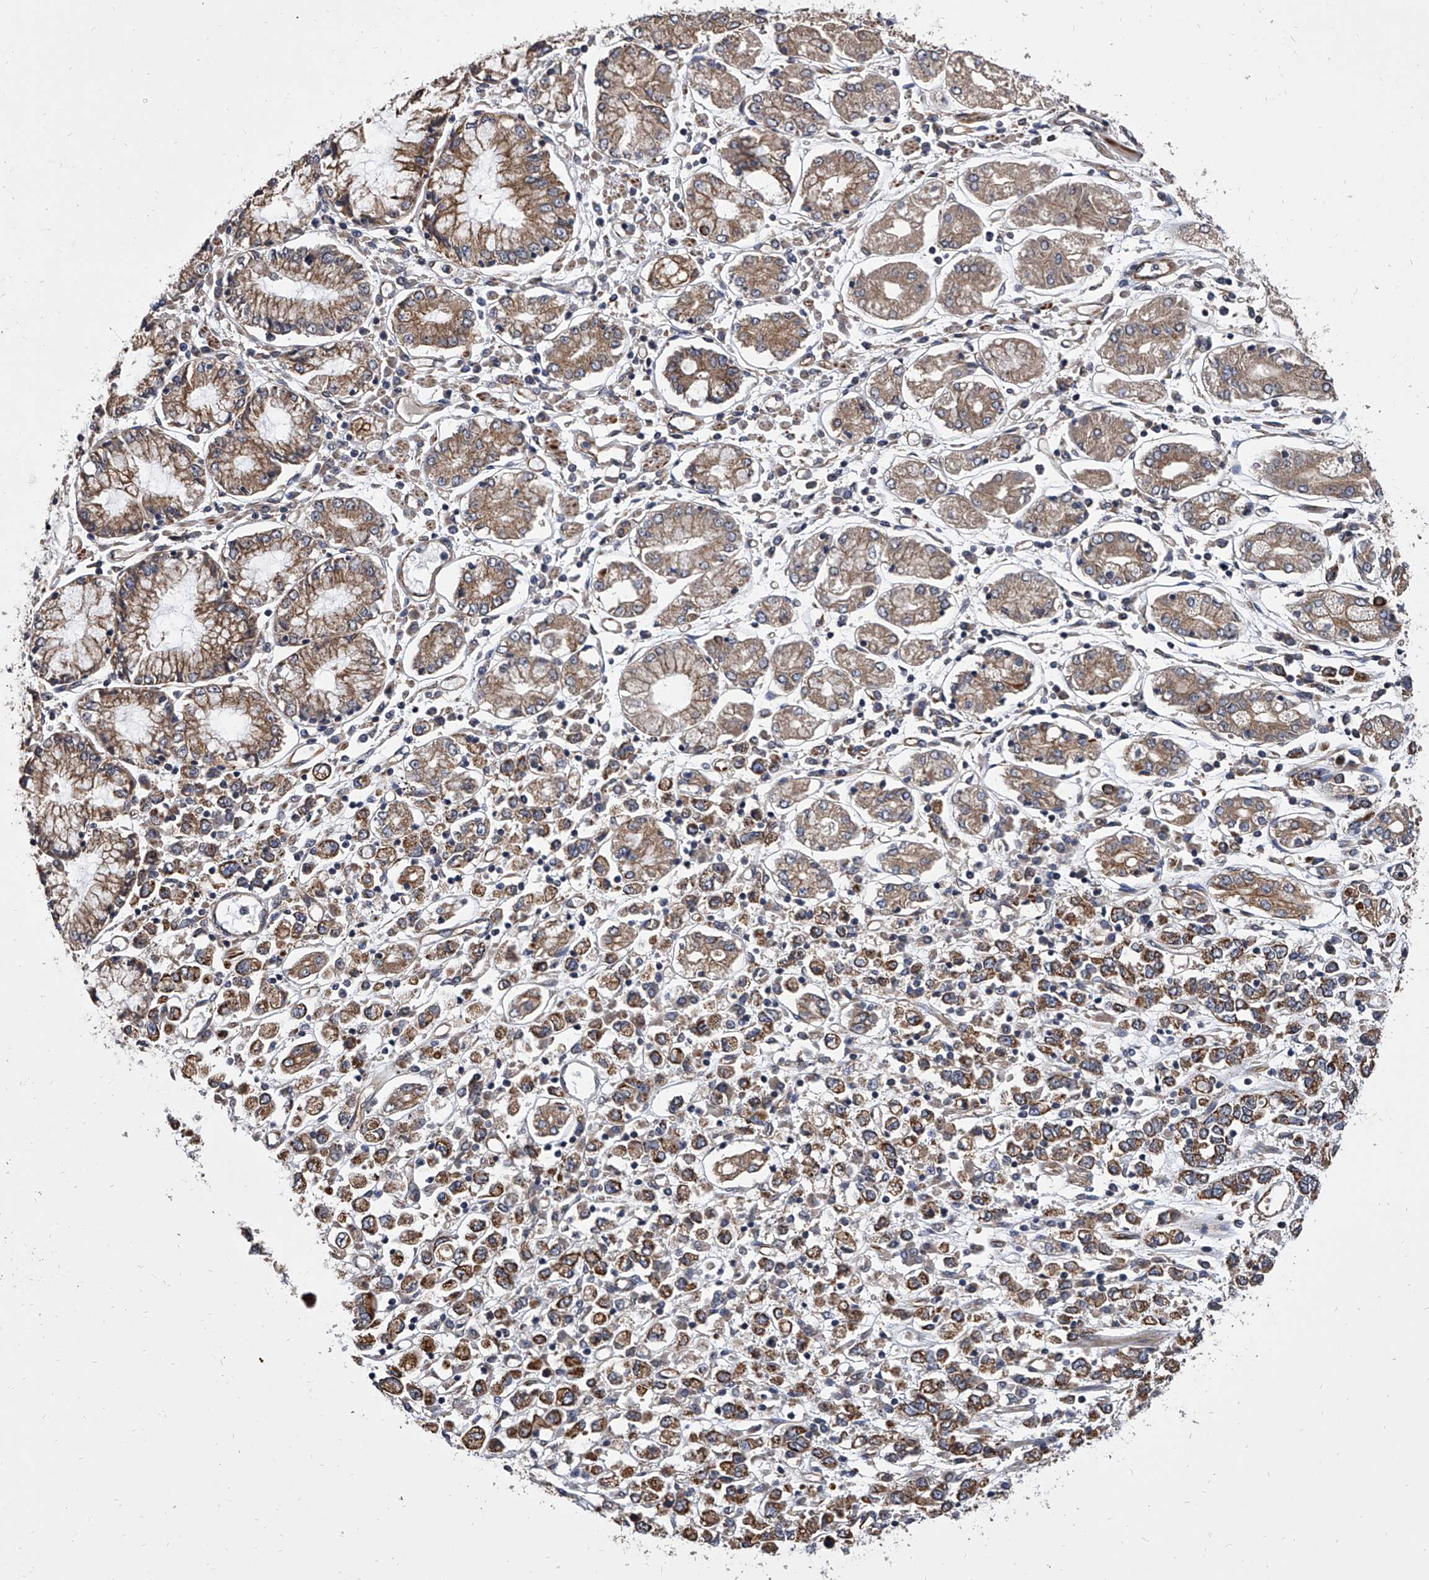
{"staining": {"intensity": "weak", "quantity": ">75%", "location": "cytoplasmic/membranous"}, "tissue": "stomach cancer", "cell_type": "Tumor cells", "image_type": "cancer", "snomed": [{"axis": "morphology", "description": "Adenocarcinoma, NOS"}, {"axis": "topography", "description": "Stomach"}], "caption": "Human stomach cancer (adenocarcinoma) stained with a brown dye demonstrates weak cytoplasmic/membranous positive staining in about >75% of tumor cells.", "gene": "EXOC4", "patient": {"sex": "female", "age": 76}}